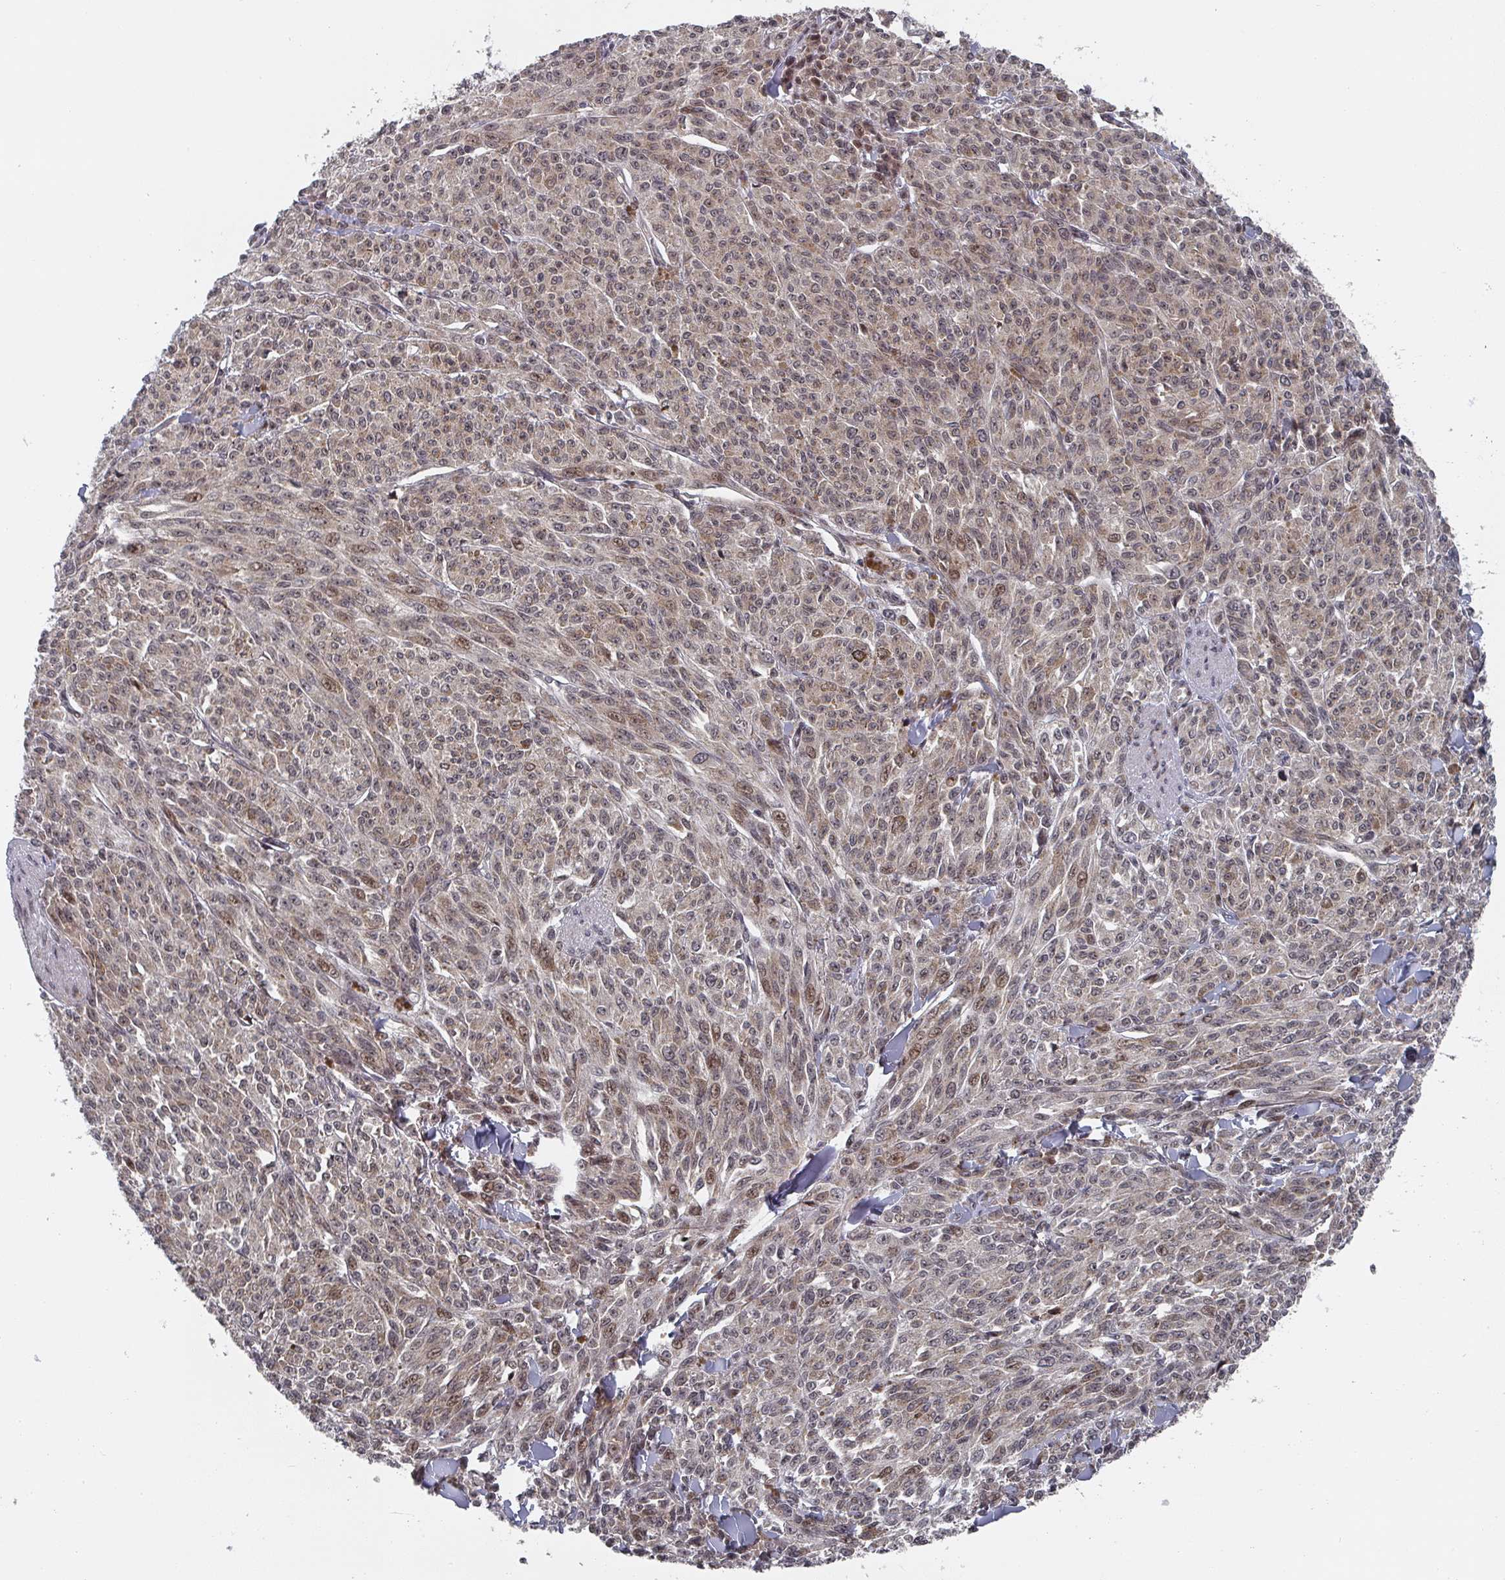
{"staining": {"intensity": "moderate", "quantity": ">75%", "location": "nuclear"}, "tissue": "melanoma", "cell_type": "Tumor cells", "image_type": "cancer", "snomed": [{"axis": "morphology", "description": "Malignant melanoma, NOS"}, {"axis": "topography", "description": "Skin"}], "caption": "Melanoma stained with immunohistochemistry demonstrates moderate nuclear staining in about >75% of tumor cells.", "gene": "KIF1C", "patient": {"sex": "female", "age": 52}}